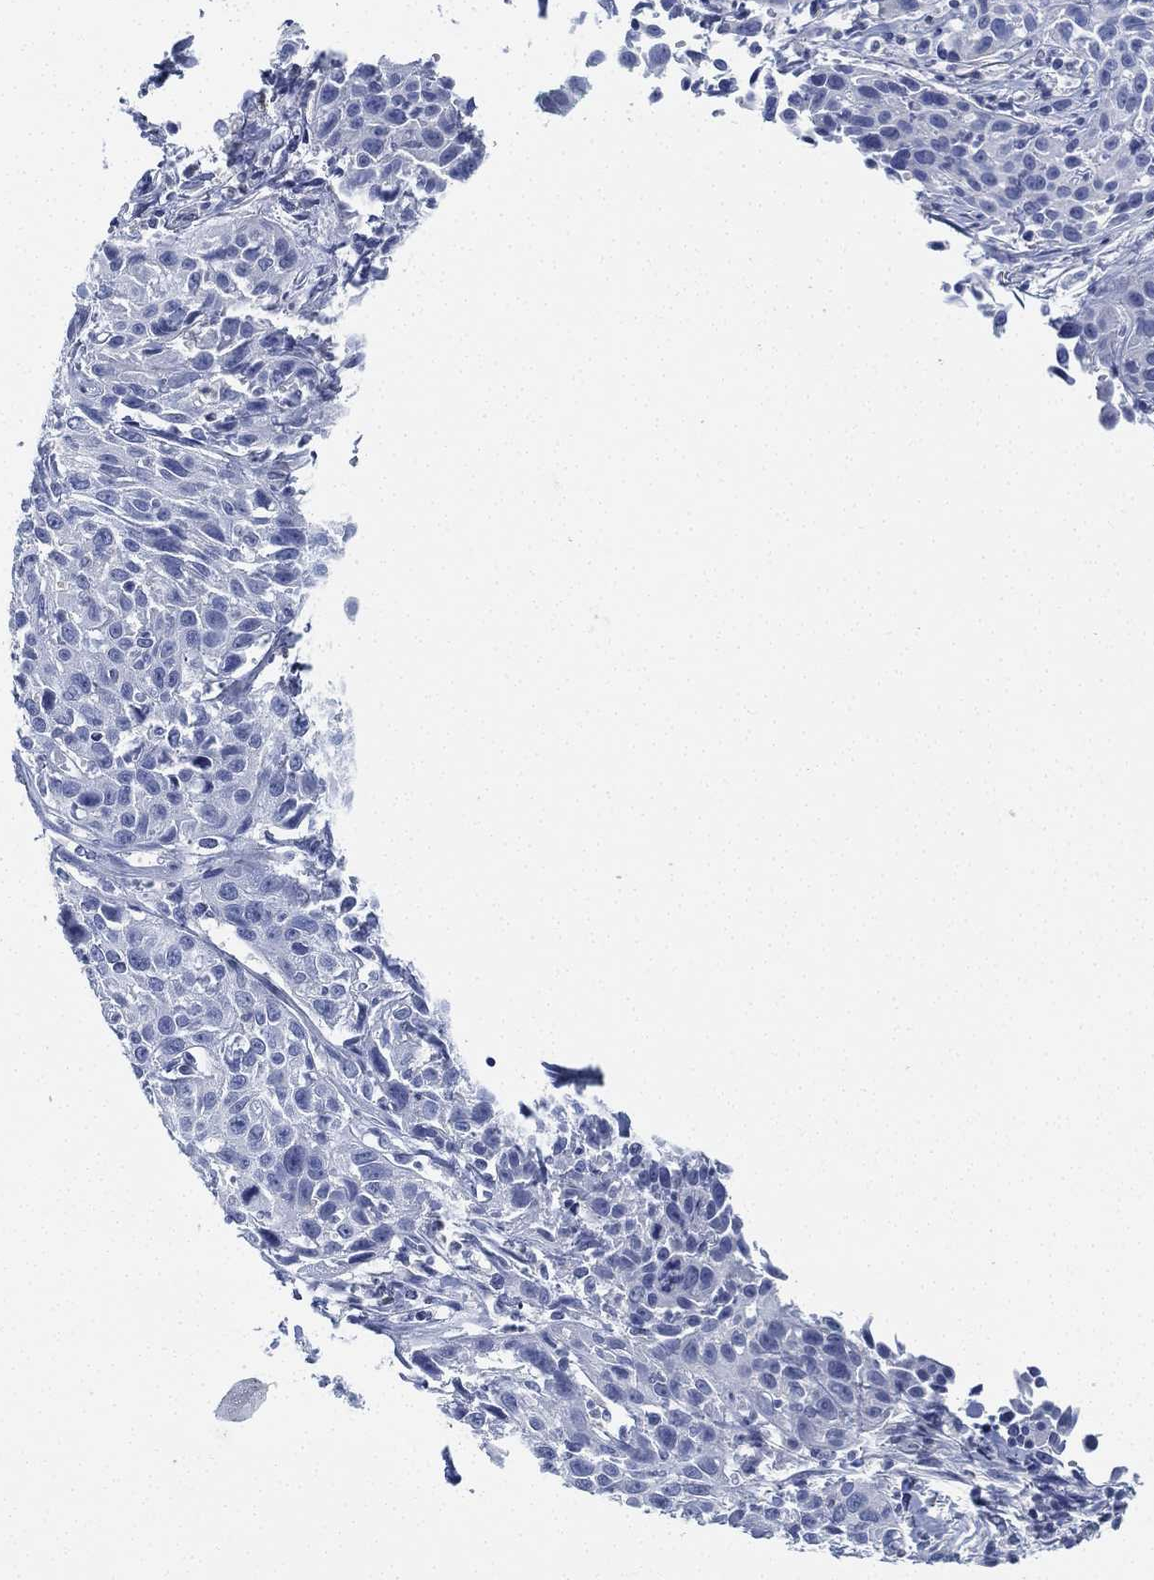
{"staining": {"intensity": "negative", "quantity": "none", "location": "none"}, "tissue": "cervical cancer", "cell_type": "Tumor cells", "image_type": "cancer", "snomed": [{"axis": "morphology", "description": "Squamous cell carcinoma, NOS"}, {"axis": "topography", "description": "Cervix"}], "caption": "A histopathology image of human cervical squamous cell carcinoma is negative for staining in tumor cells.", "gene": "DEFB121", "patient": {"sex": "female", "age": 26}}